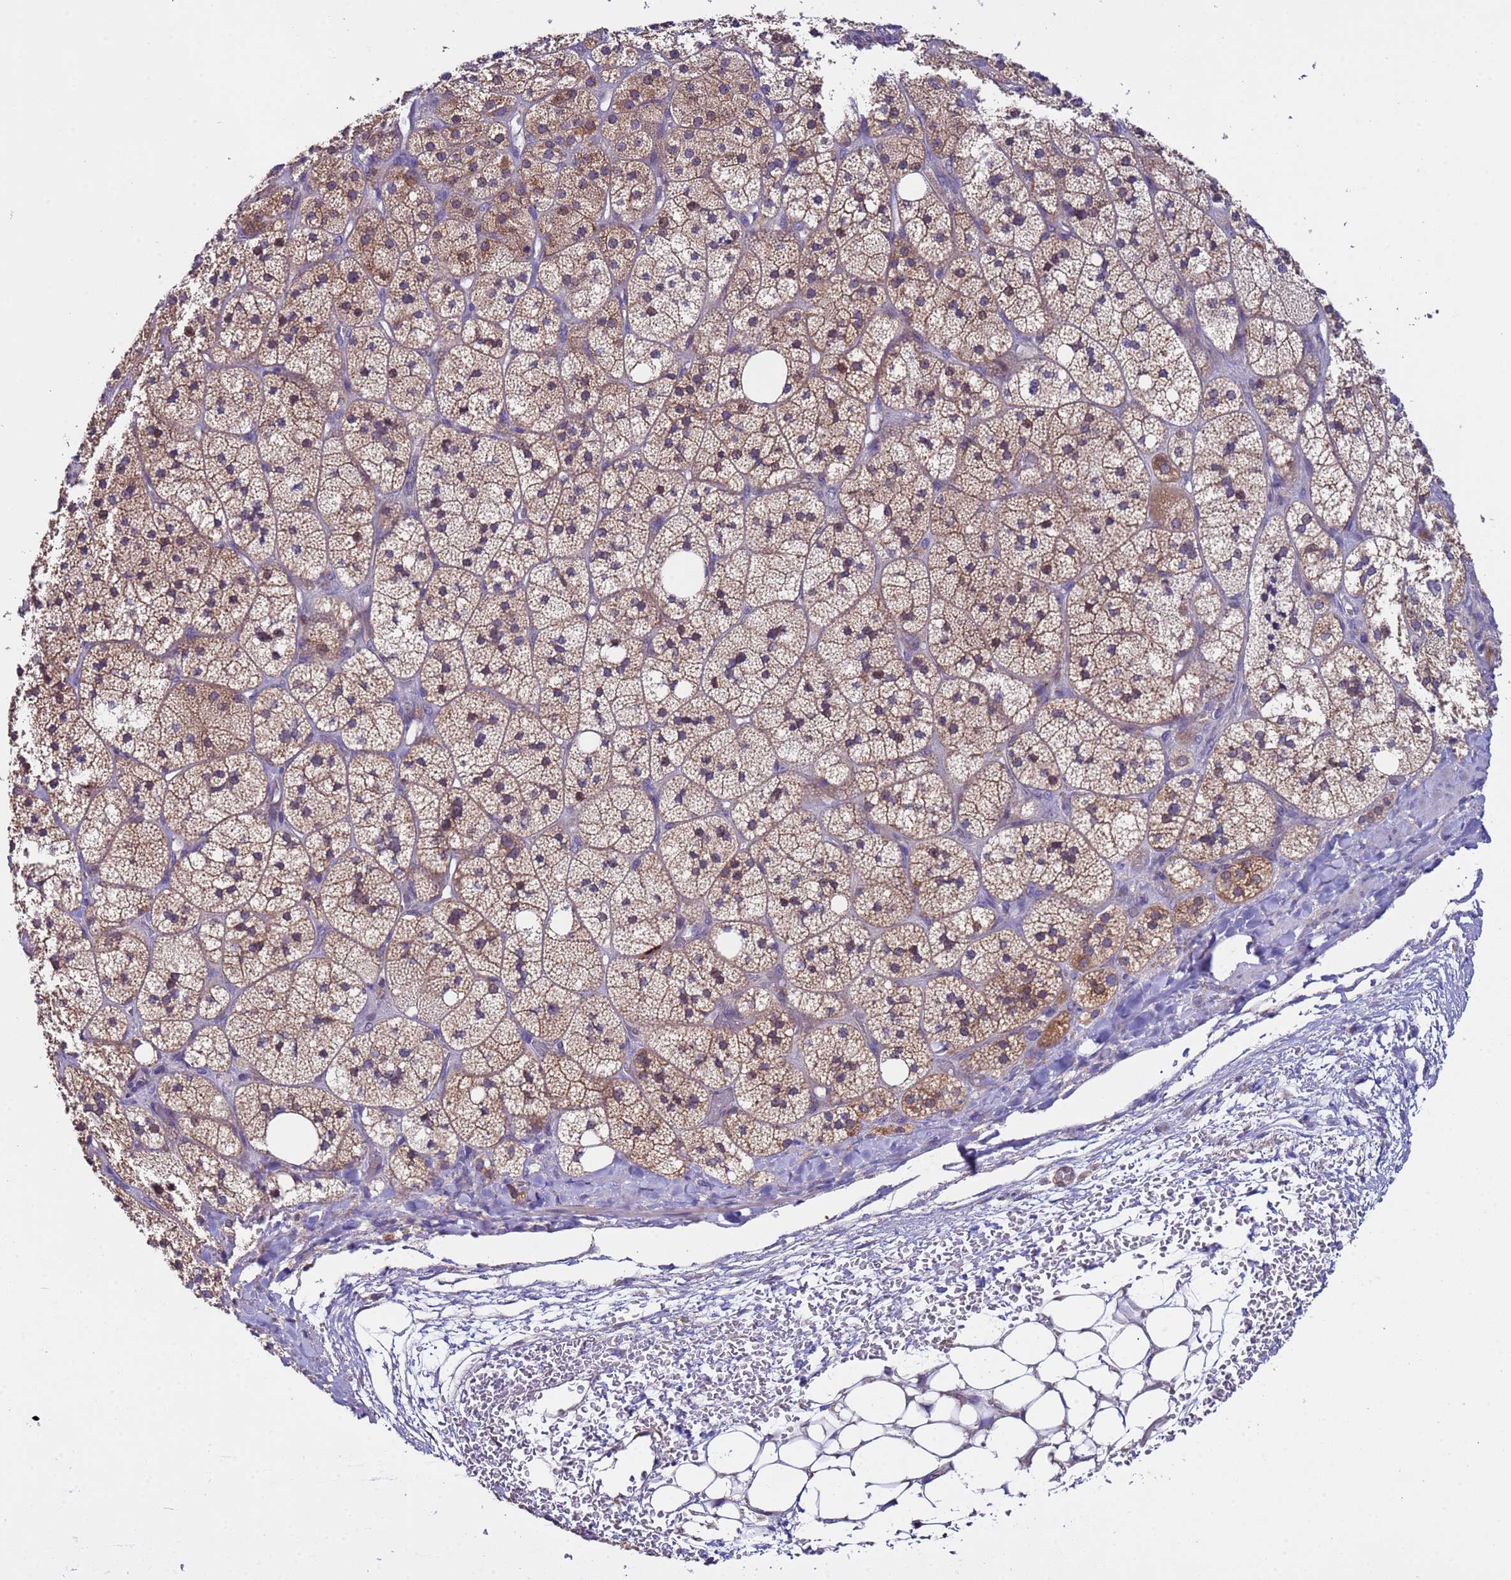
{"staining": {"intensity": "moderate", "quantity": ">75%", "location": "cytoplasmic/membranous"}, "tissue": "adrenal gland", "cell_type": "Glandular cells", "image_type": "normal", "snomed": [{"axis": "morphology", "description": "Normal tissue, NOS"}, {"axis": "topography", "description": "Adrenal gland"}], "caption": "The histopathology image displays a brown stain indicating the presence of a protein in the cytoplasmic/membranous of glandular cells in adrenal gland.", "gene": "ZNF248", "patient": {"sex": "male", "age": 61}}